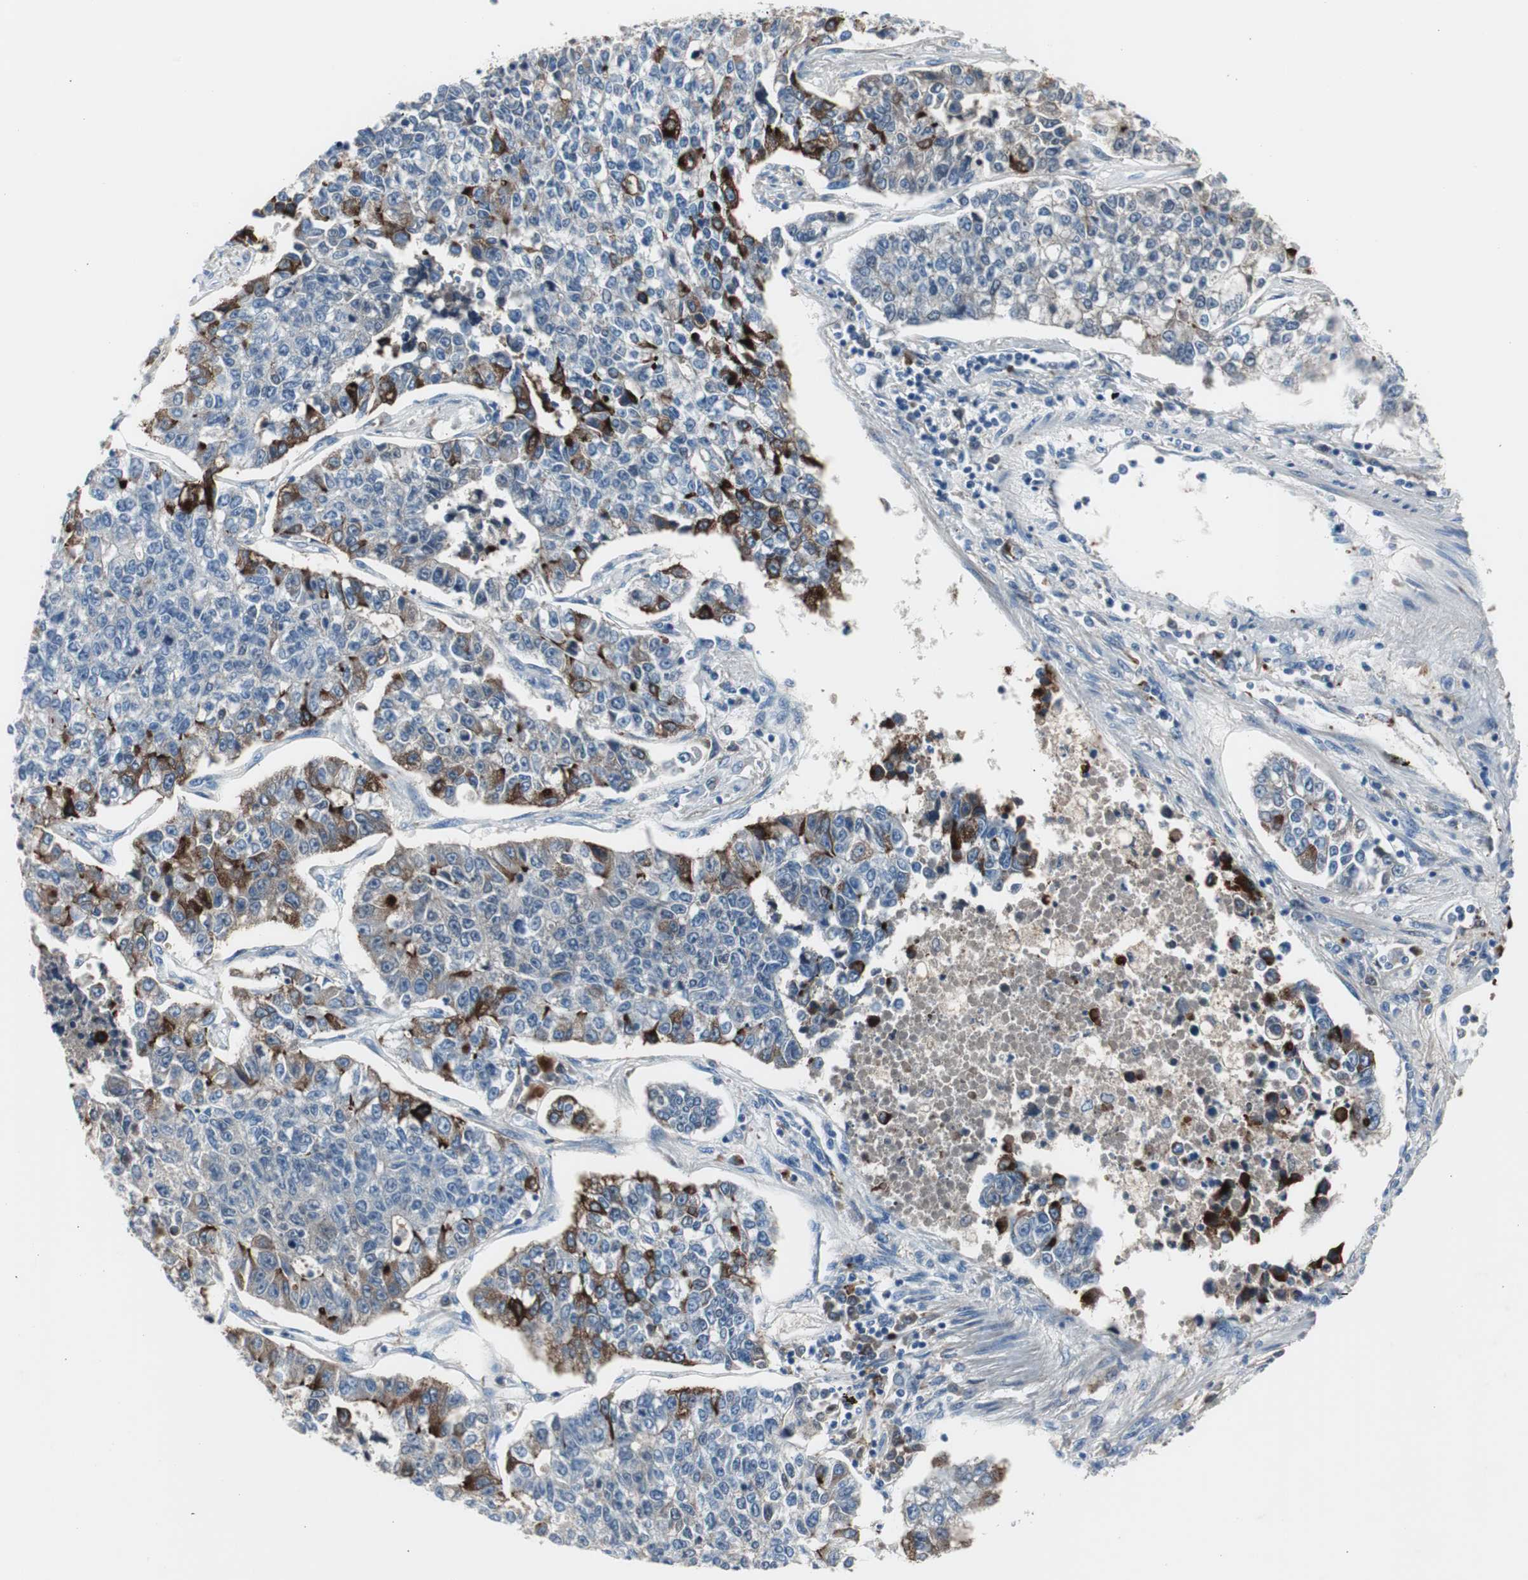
{"staining": {"intensity": "strong", "quantity": "<25%", "location": "cytoplasmic/membranous"}, "tissue": "lung cancer", "cell_type": "Tumor cells", "image_type": "cancer", "snomed": [{"axis": "morphology", "description": "Adenocarcinoma, NOS"}, {"axis": "topography", "description": "Lung"}], "caption": "A micrograph showing strong cytoplasmic/membranous expression in about <25% of tumor cells in lung adenocarcinoma, as visualized by brown immunohistochemical staining.", "gene": "SERPINF1", "patient": {"sex": "male", "age": 49}}